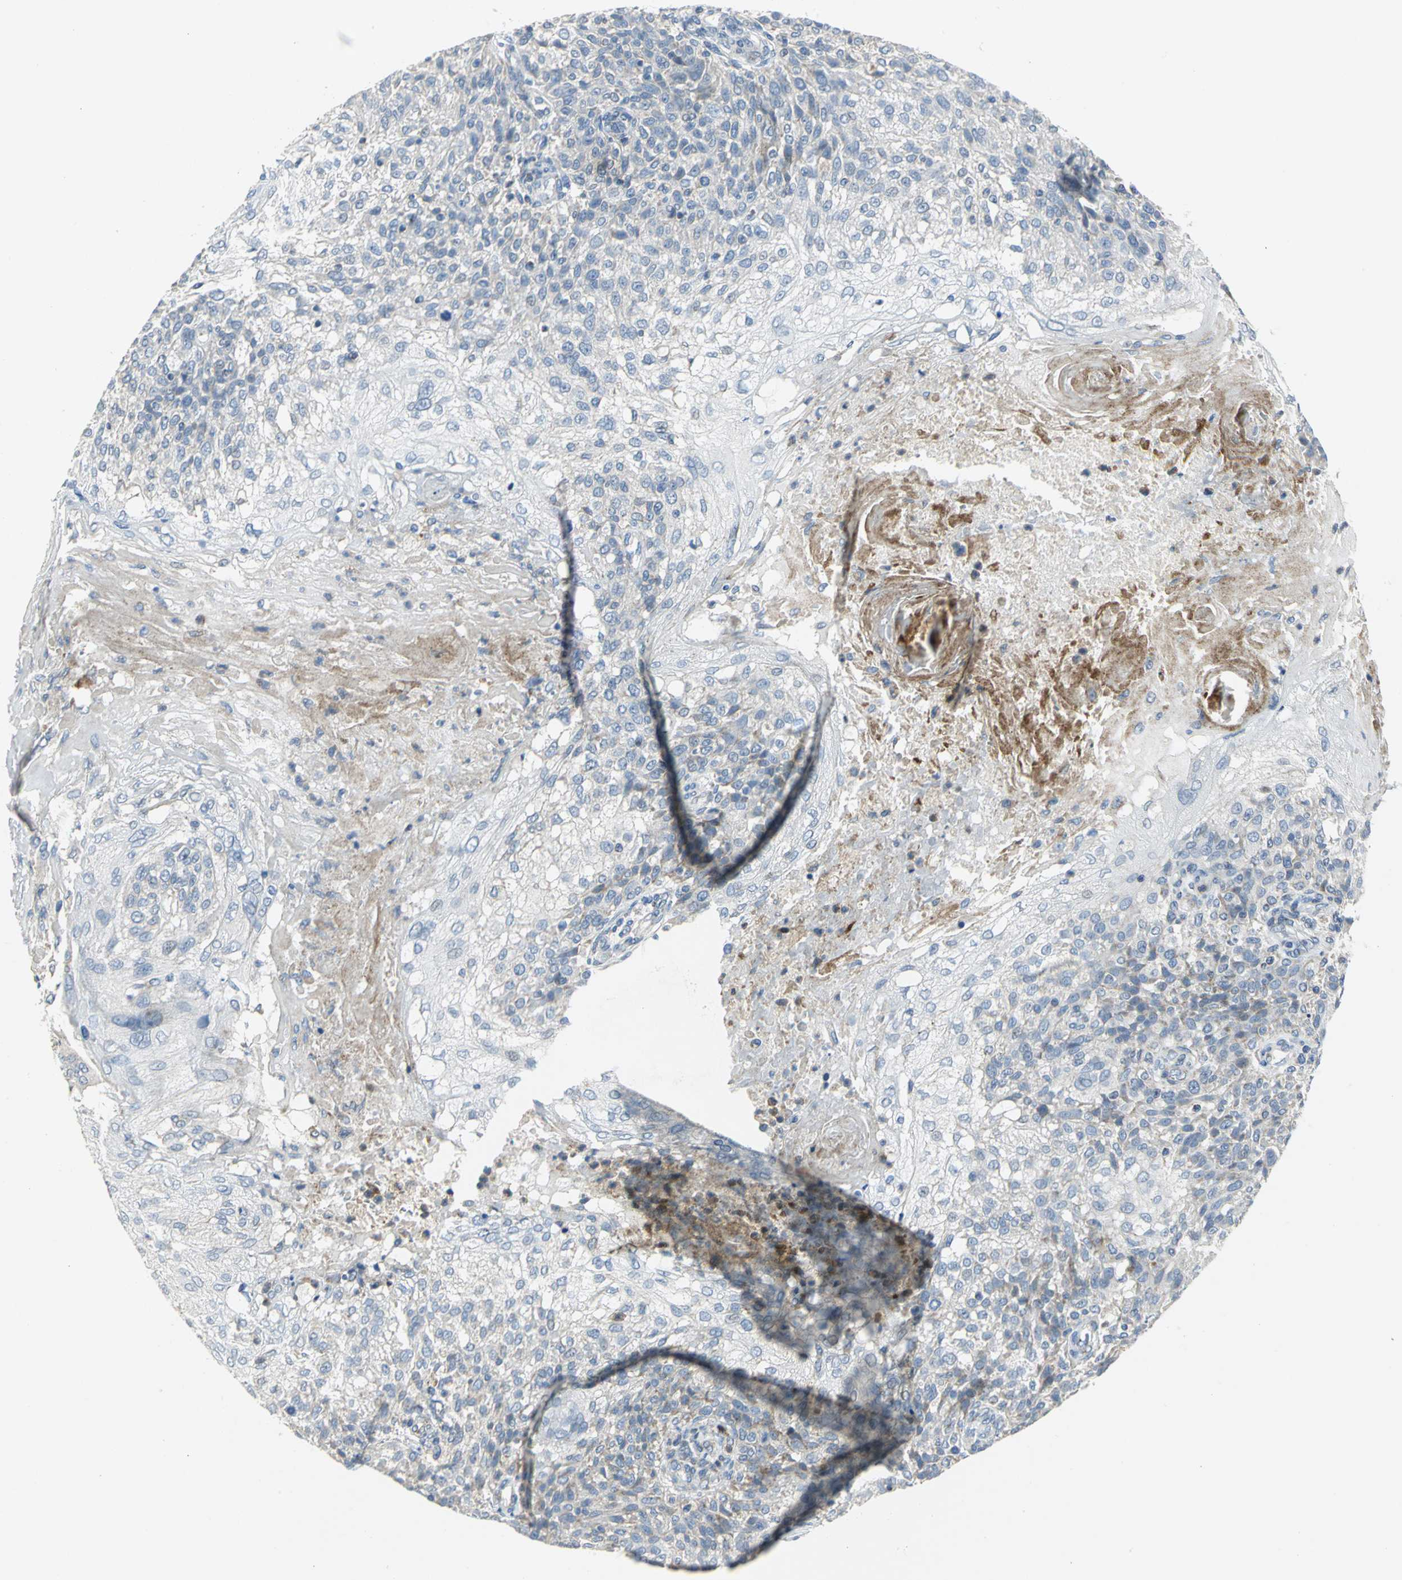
{"staining": {"intensity": "weak", "quantity": "<25%", "location": "cytoplasmic/membranous"}, "tissue": "skin cancer", "cell_type": "Tumor cells", "image_type": "cancer", "snomed": [{"axis": "morphology", "description": "Normal tissue, NOS"}, {"axis": "morphology", "description": "Squamous cell carcinoma, NOS"}, {"axis": "topography", "description": "Skin"}], "caption": "Squamous cell carcinoma (skin) was stained to show a protein in brown. There is no significant positivity in tumor cells.", "gene": "SPPL2B", "patient": {"sex": "female", "age": 83}}